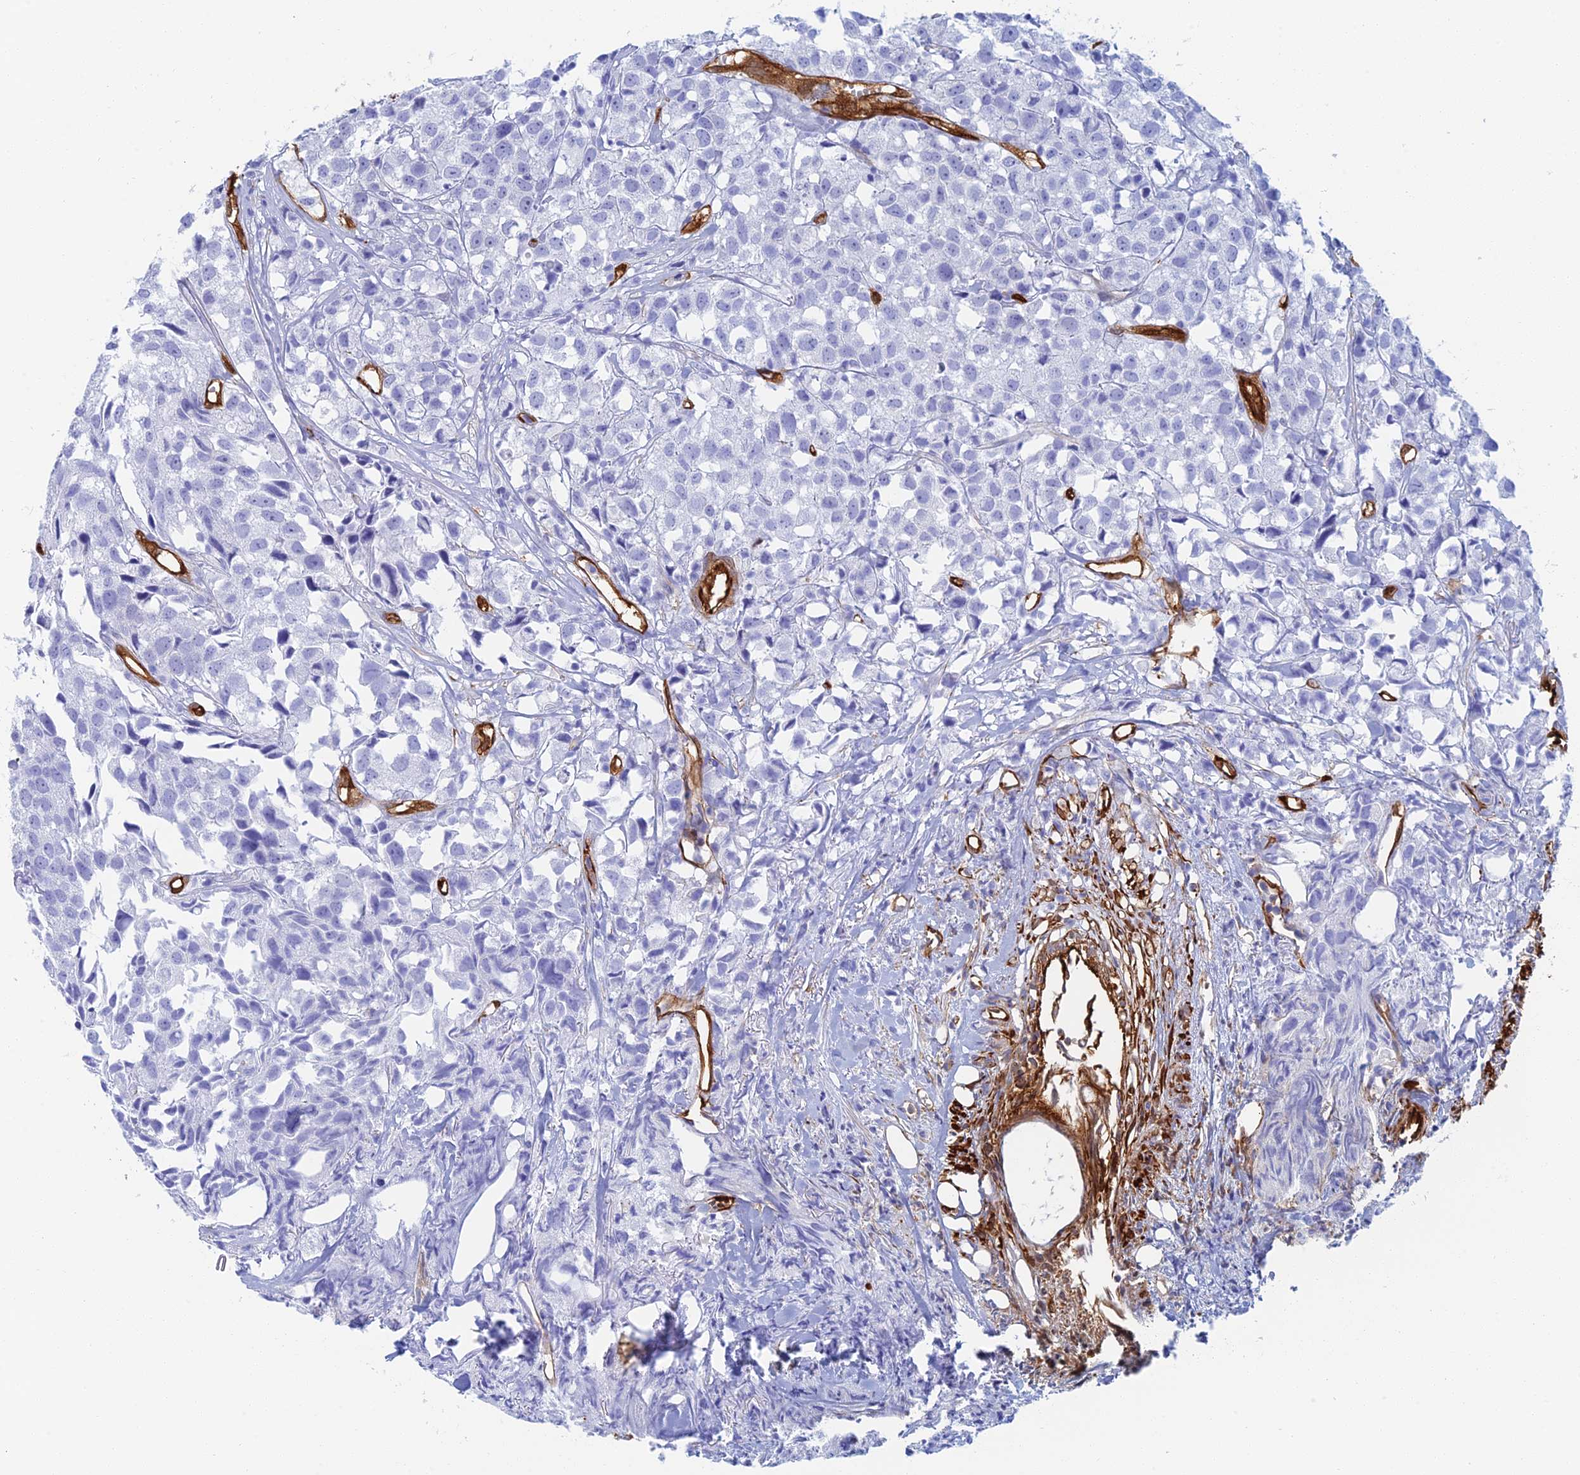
{"staining": {"intensity": "negative", "quantity": "none", "location": "none"}, "tissue": "urothelial cancer", "cell_type": "Tumor cells", "image_type": "cancer", "snomed": [{"axis": "morphology", "description": "Urothelial carcinoma, High grade"}, {"axis": "topography", "description": "Urinary bladder"}], "caption": "Immunohistochemistry image of neoplastic tissue: high-grade urothelial carcinoma stained with DAB shows no significant protein expression in tumor cells. (DAB (3,3'-diaminobenzidine) IHC, high magnification).", "gene": "CRIP2", "patient": {"sex": "female", "age": 75}}